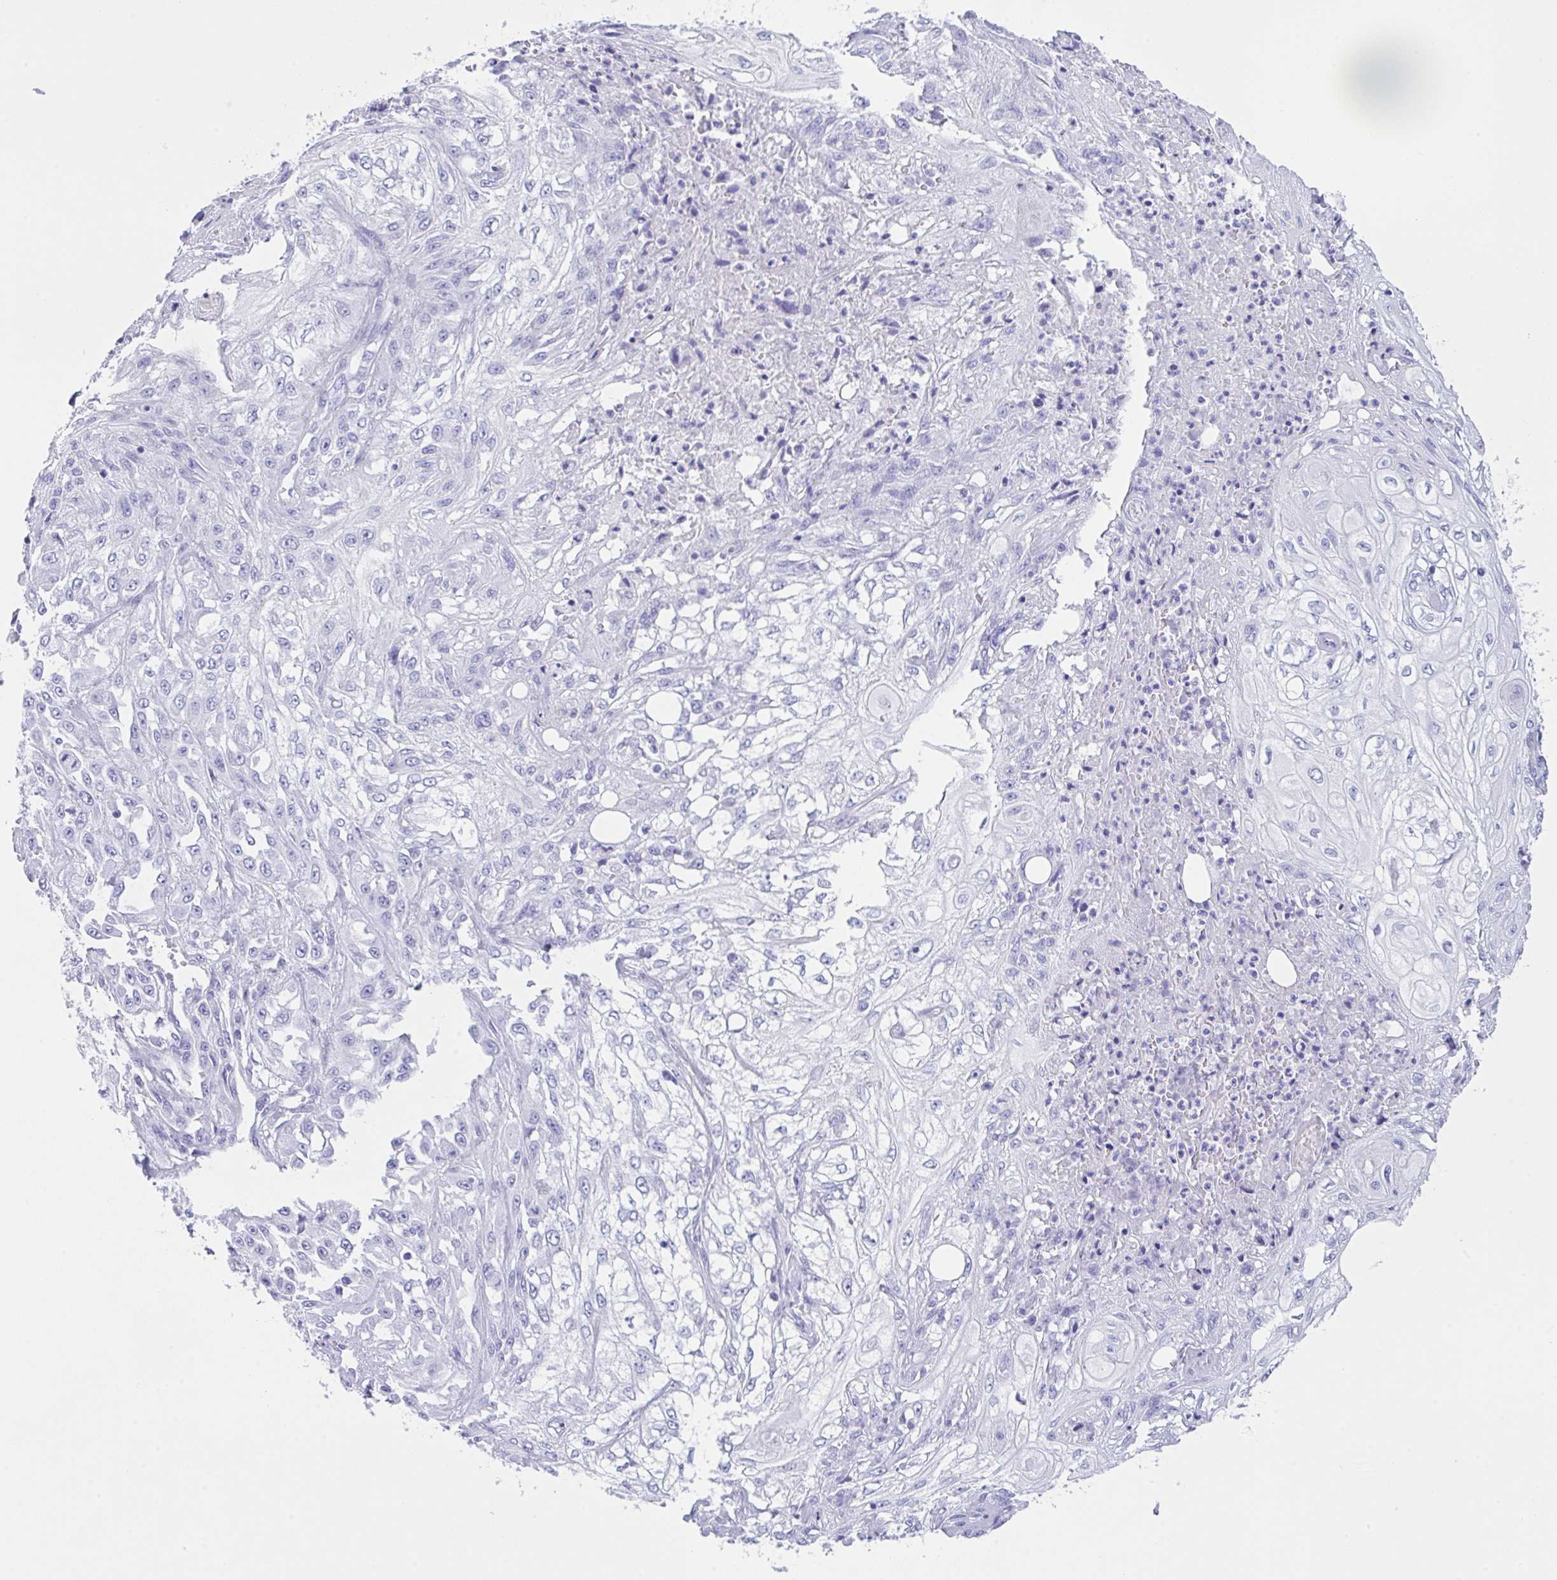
{"staining": {"intensity": "negative", "quantity": "none", "location": "none"}, "tissue": "skin cancer", "cell_type": "Tumor cells", "image_type": "cancer", "snomed": [{"axis": "morphology", "description": "Squamous cell carcinoma, NOS"}, {"axis": "morphology", "description": "Squamous cell carcinoma, metastatic, NOS"}, {"axis": "topography", "description": "Skin"}, {"axis": "topography", "description": "Lymph node"}], "caption": "Tumor cells are negative for brown protein staining in skin cancer (metastatic squamous cell carcinoma). (Stains: DAB immunohistochemistry with hematoxylin counter stain, Microscopy: brightfield microscopy at high magnification).", "gene": "CPA1", "patient": {"sex": "male", "age": 75}}